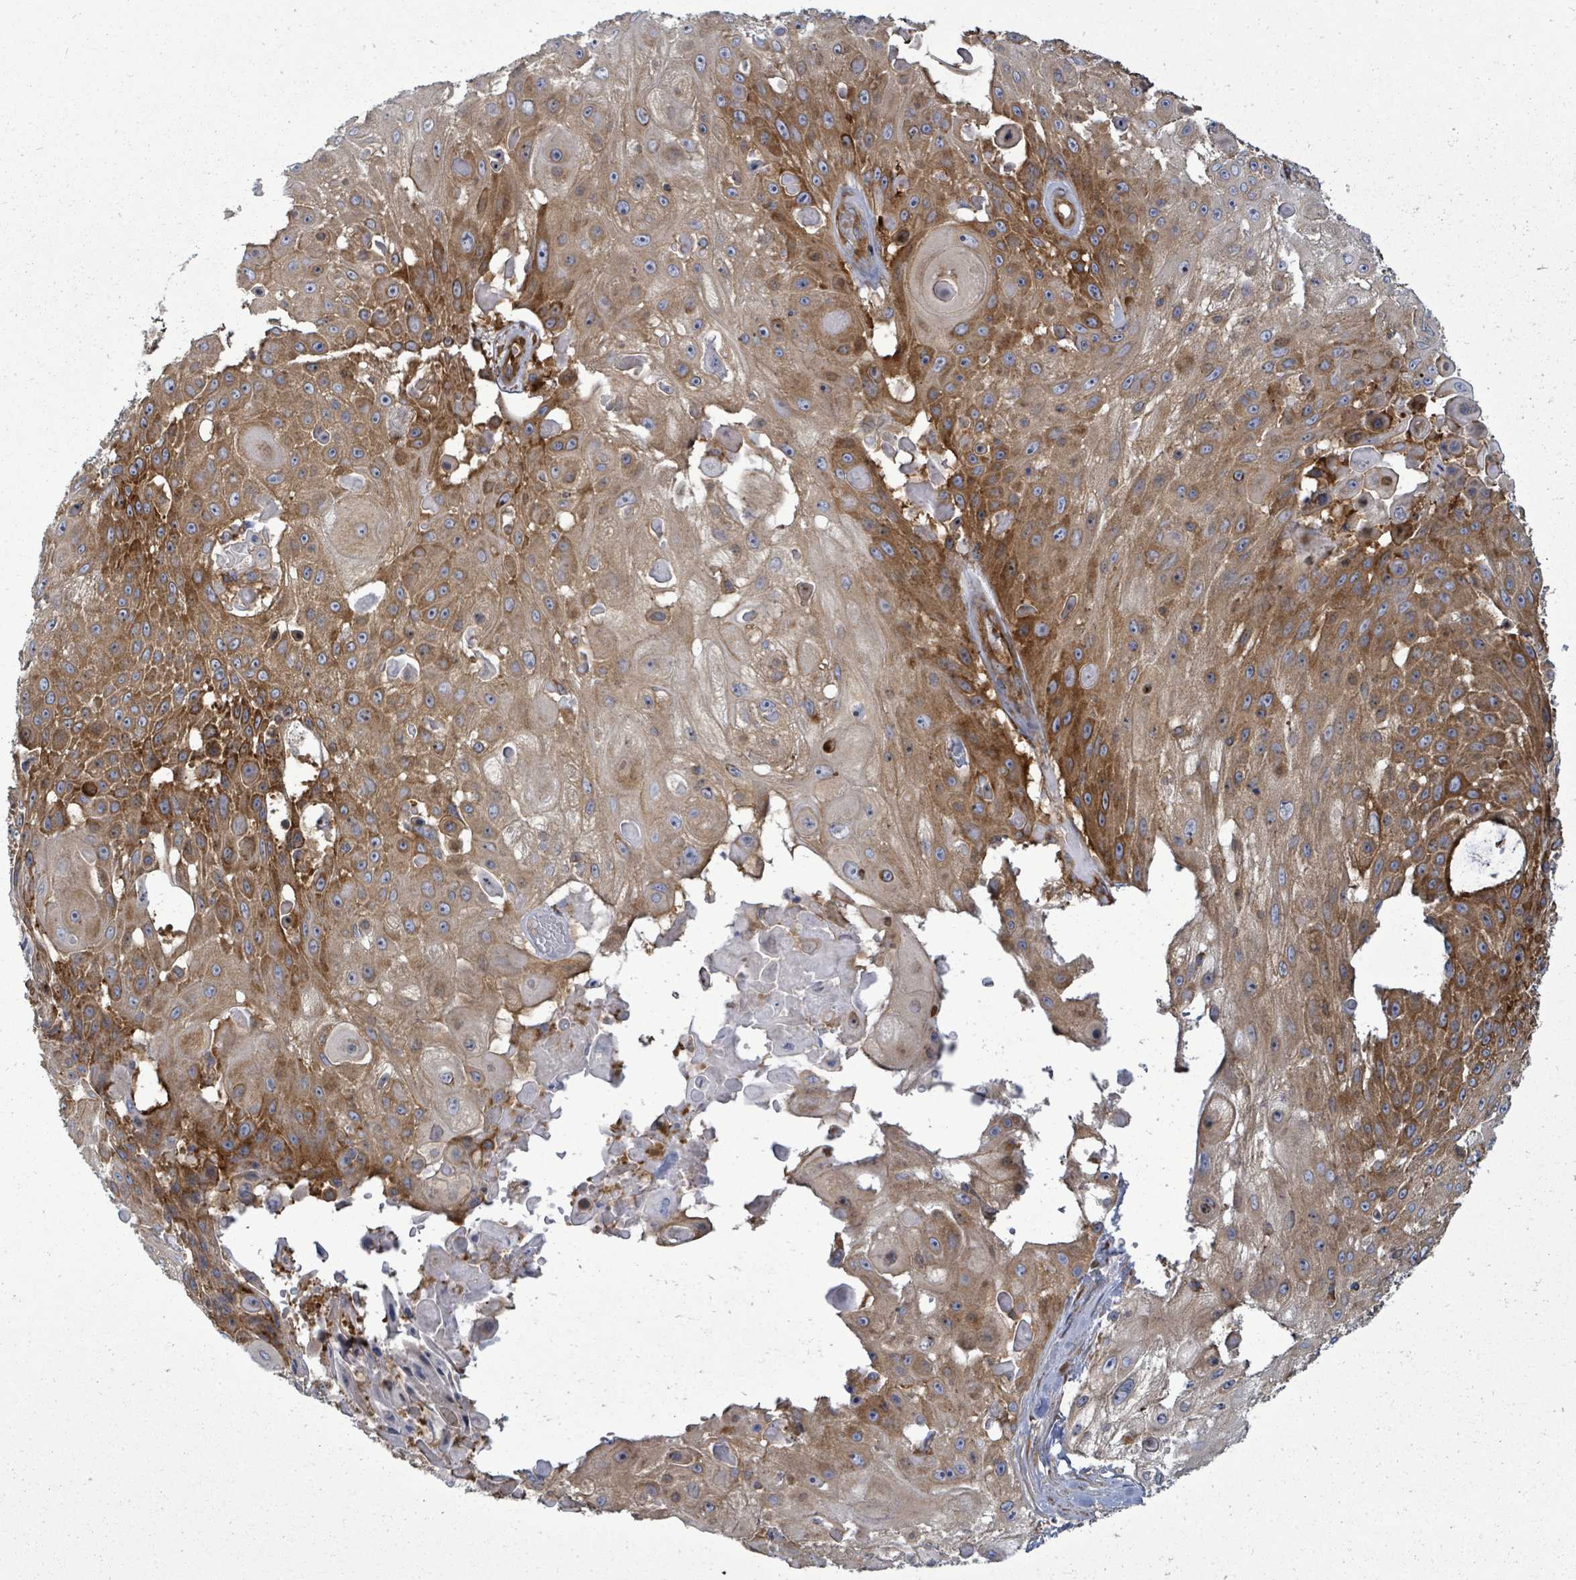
{"staining": {"intensity": "strong", "quantity": "25%-75%", "location": "cytoplasmic/membranous"}, "tissue": "skin cancer", "cell_type": "Tumor cells", "image_type": "cancer", "snomed": [{"axis": "morphology", "description": "Squamous cell carcinoma, NOS"}, {"axis": "topography", "description": "Skin"}], "caption": "Brown immunohistochemical staining in human skin squamous cell carcinoma demonstrates strong cytoplasmic/membranous positivity in approximately 25%-75% of tumor cells. The staining is performed using DAB brown chromogen to label protein expression. The nuclei are counter-stained blue using hematoxylin.", "gene": "EIF3C", "patient": {"sex": "female", "age": 86}}